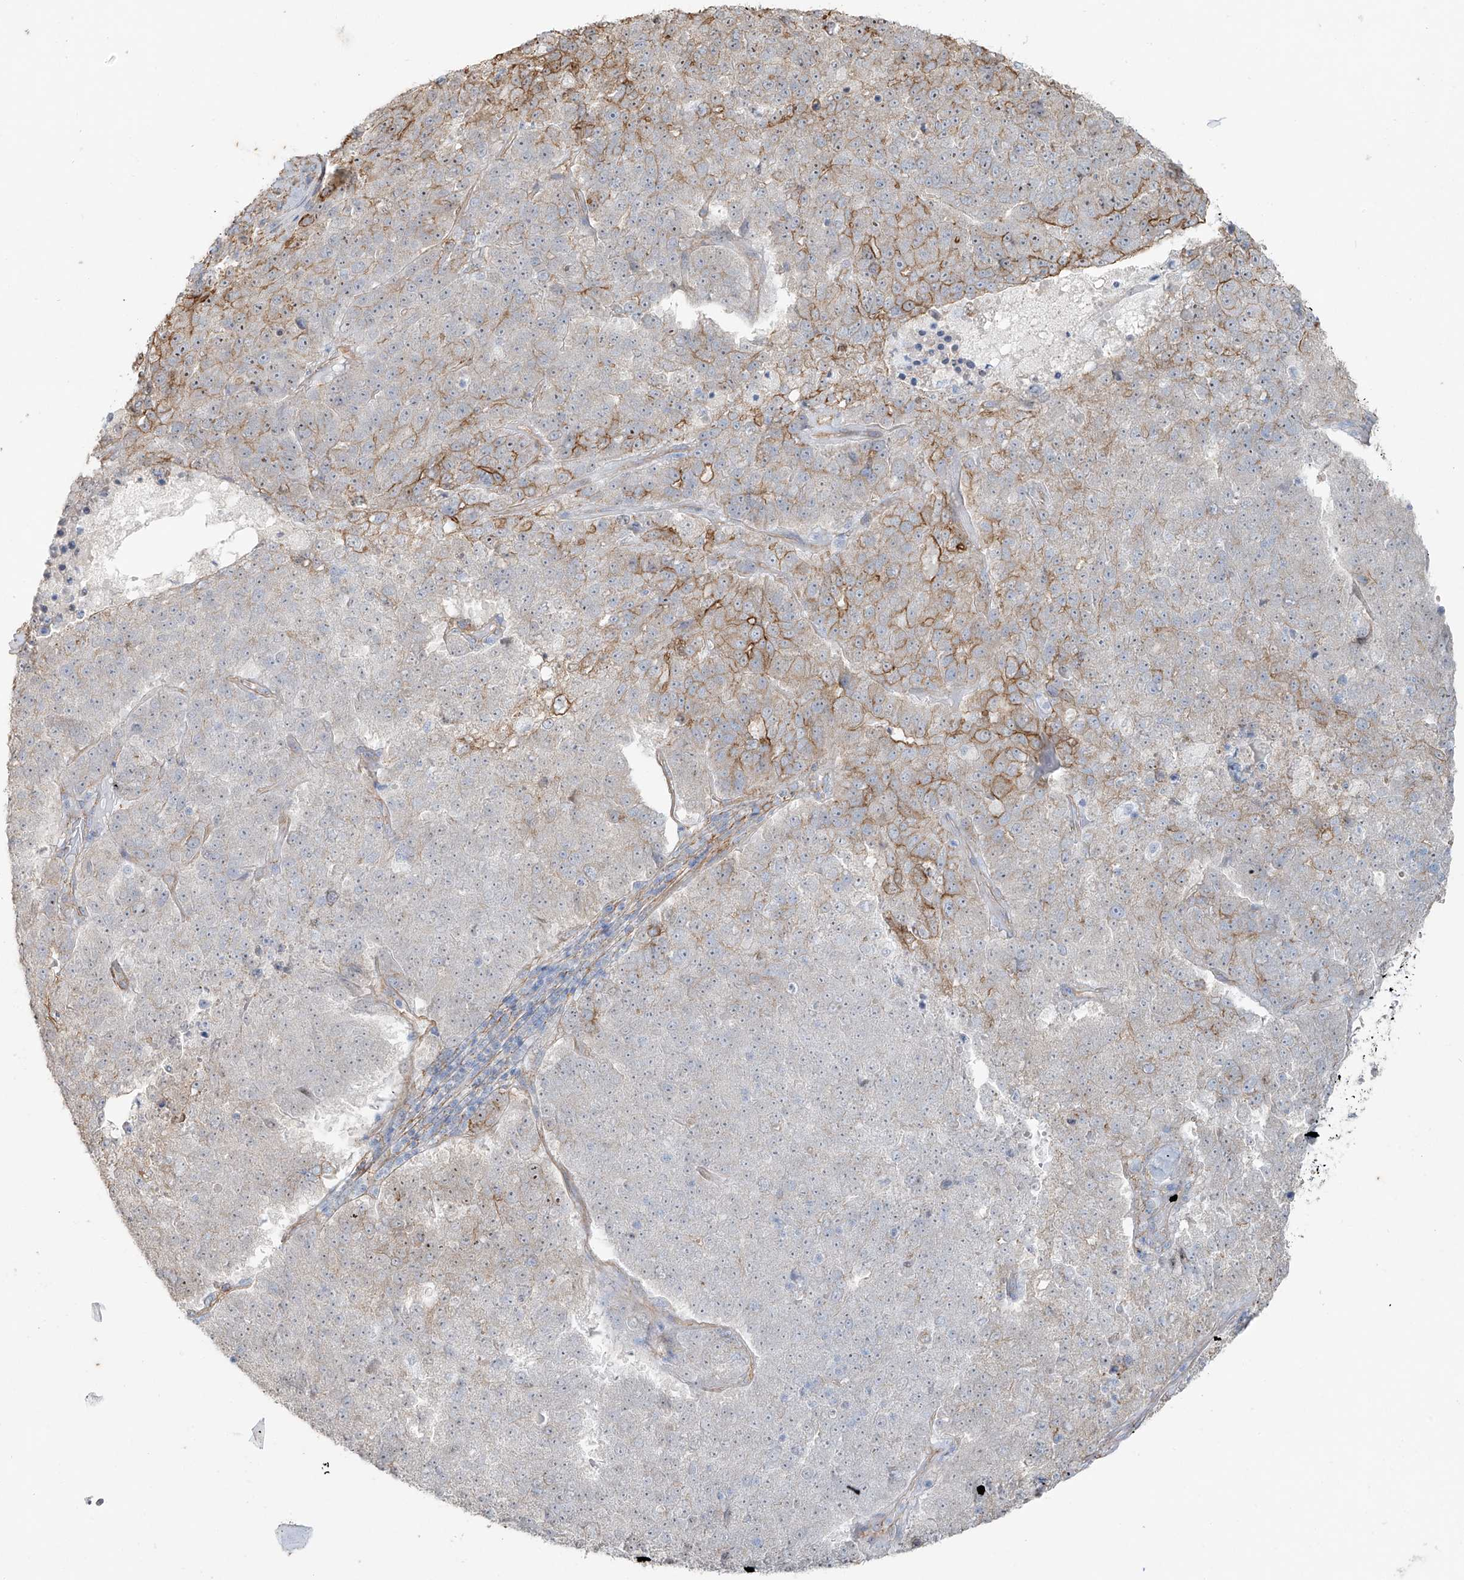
{"staining": {"intensity": "moderate", "quantity": "<25%", "location": "cytoplasmic/membranous"}, "tissue": "pancreatic cancer", "cell_type": "Tumor cells", "image_type": "cancer", "snomed": [{"axis": "morphology", "description": "Adenocarcinoma, NOS"}, {"axis": "topography", "description": "Pancreas"}], "caption": "IHC (DAB) staining of adenocarcinoma (pancreatic) exhibits moderate cytoplasmic/membranous protein expression in approximately <25% of tumor cells. The protein is shown in brown color, while the nuclei are stained blue.", "gene": "TUBE1", "patient": {"sex": "female", "age": 61}}